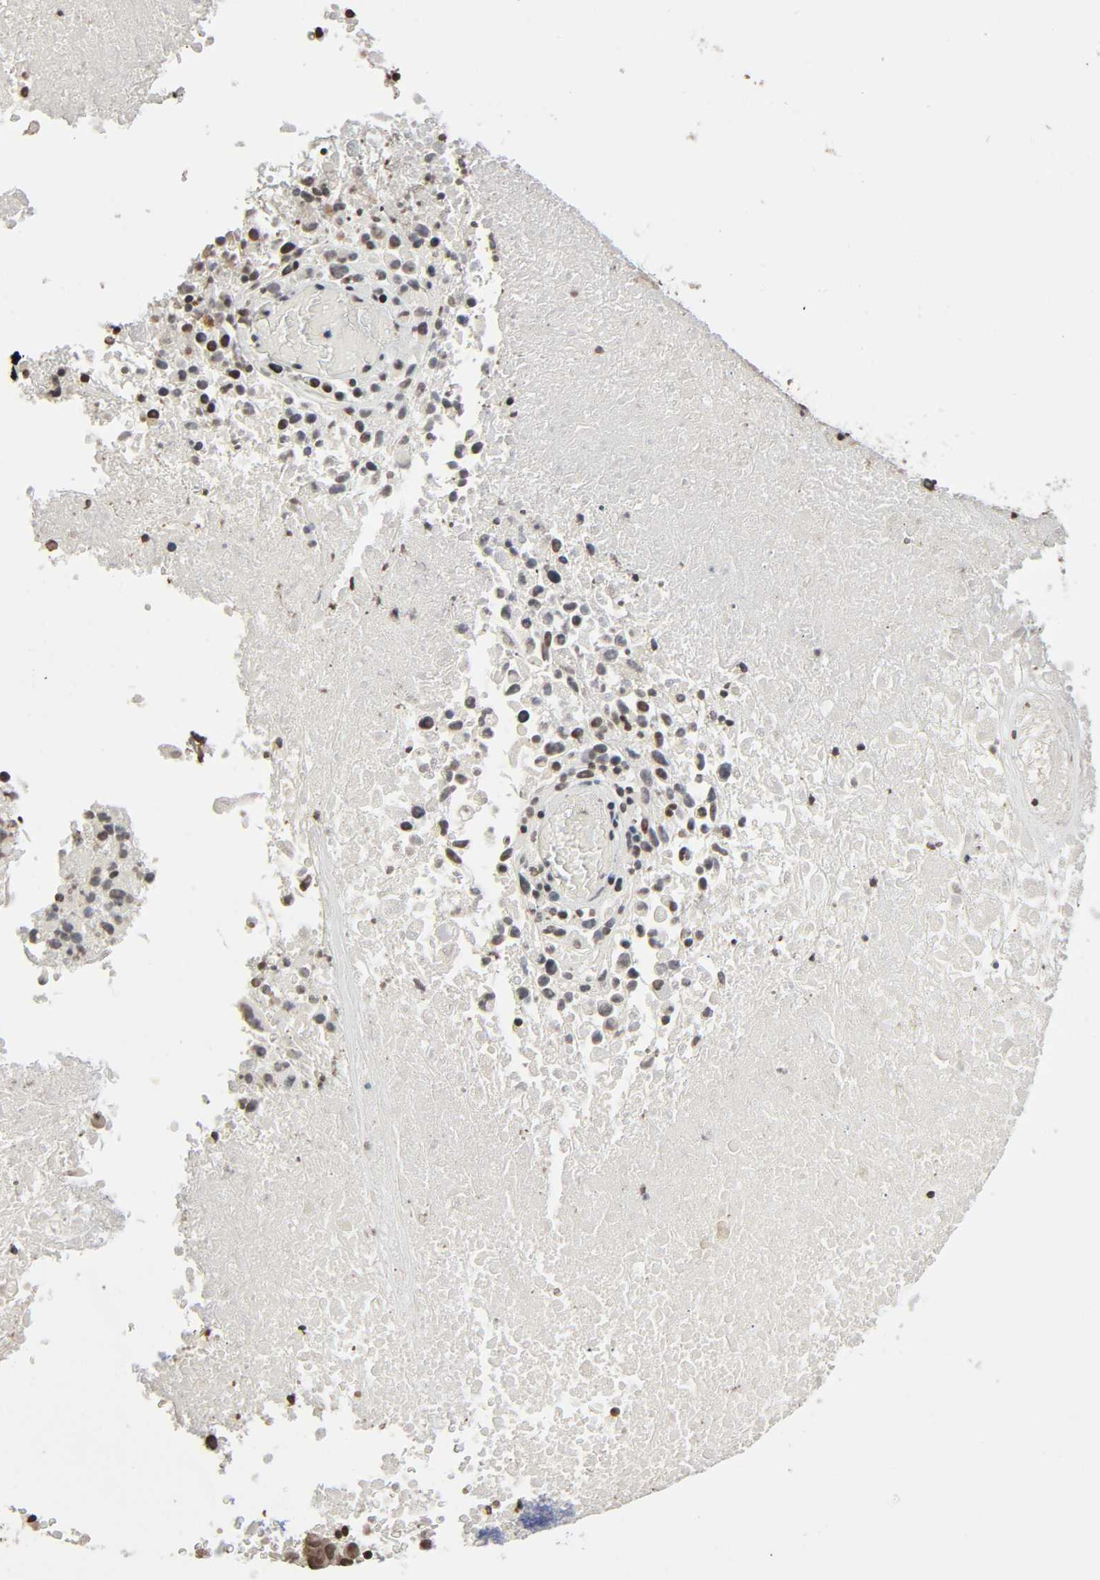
{"staining": {"intensity": "weak", "quantity": ">75%", "location": "nuclear"}, "tissue": "melanoma", "cell_type": "Tumor cells", "image_type": "cancer", "snomed": [{"axis": "morphology", "description": "Malignant melanoma, Metastatic site"}, {"axis": "topography", "description": "Cerebral cortex"}], "caption": "This is an image of IHC staining of melanoma, which shows weak positivity in the nuclear of tumor cells.", "gene": "STK4", "patient": {"sex": "female", "age": 52}}